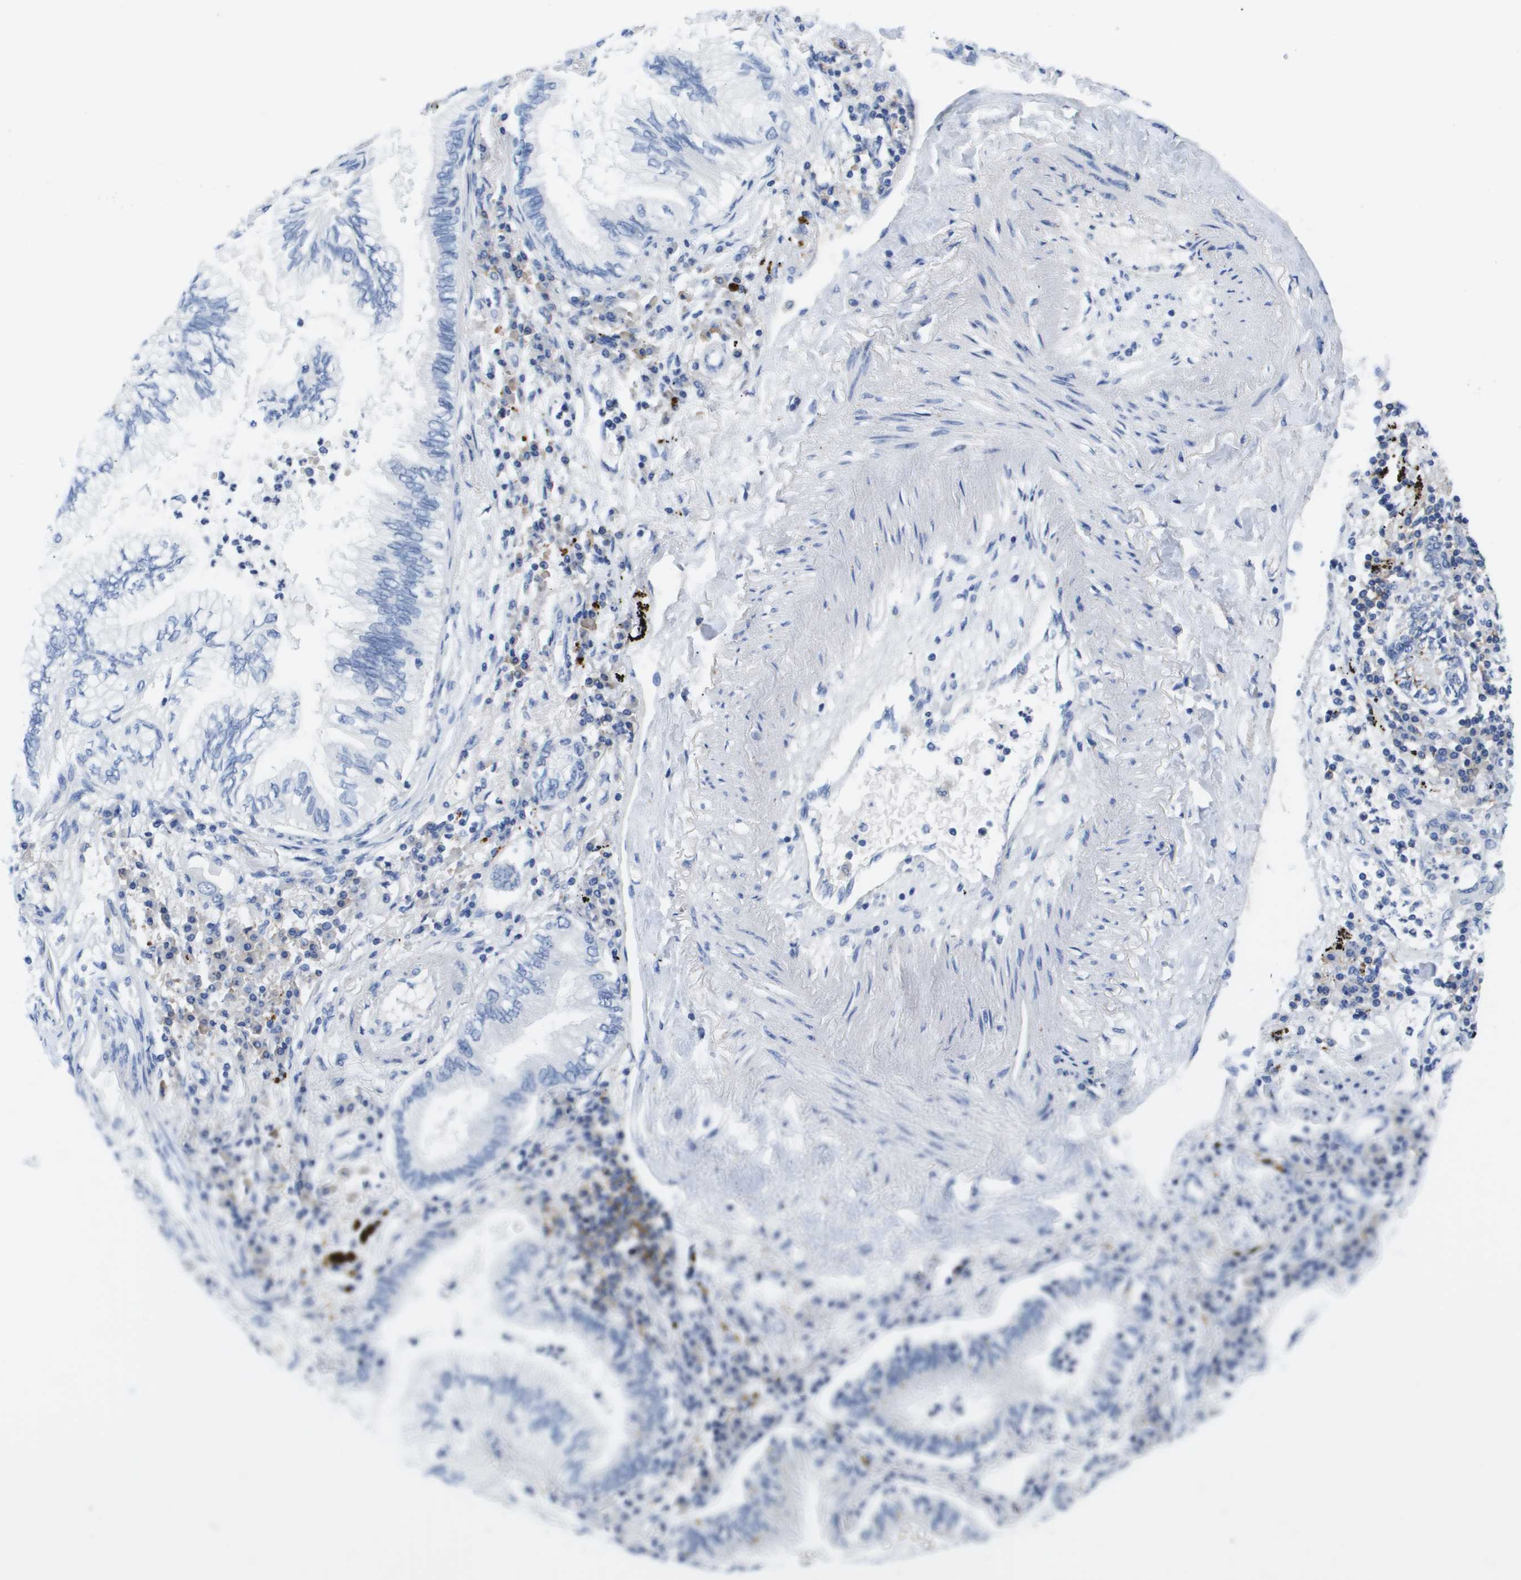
{"staining": {"intensity": "negative", "quantity": "none", "location": "none"}, "tissue": "lung cancer", "cell_type": "Tumor cells", "image_type": "cancer", "snomed": [{"axis": "morphology", "description": "Normal tissue, NOS"}, {"axis": "morphology", "description": "Adenocarcinoma, NOS"}, {"axis": "topography", "description": "Bronchus"}, {"axis": "topography", "description": "Lung"}], "caption": "This is an immunohistochemistry image of human lung adenocarcinoma. There is no positivity in tumor cells.", "gene": "MS4A1", "patient": {"sex": "female", "age": 70}}